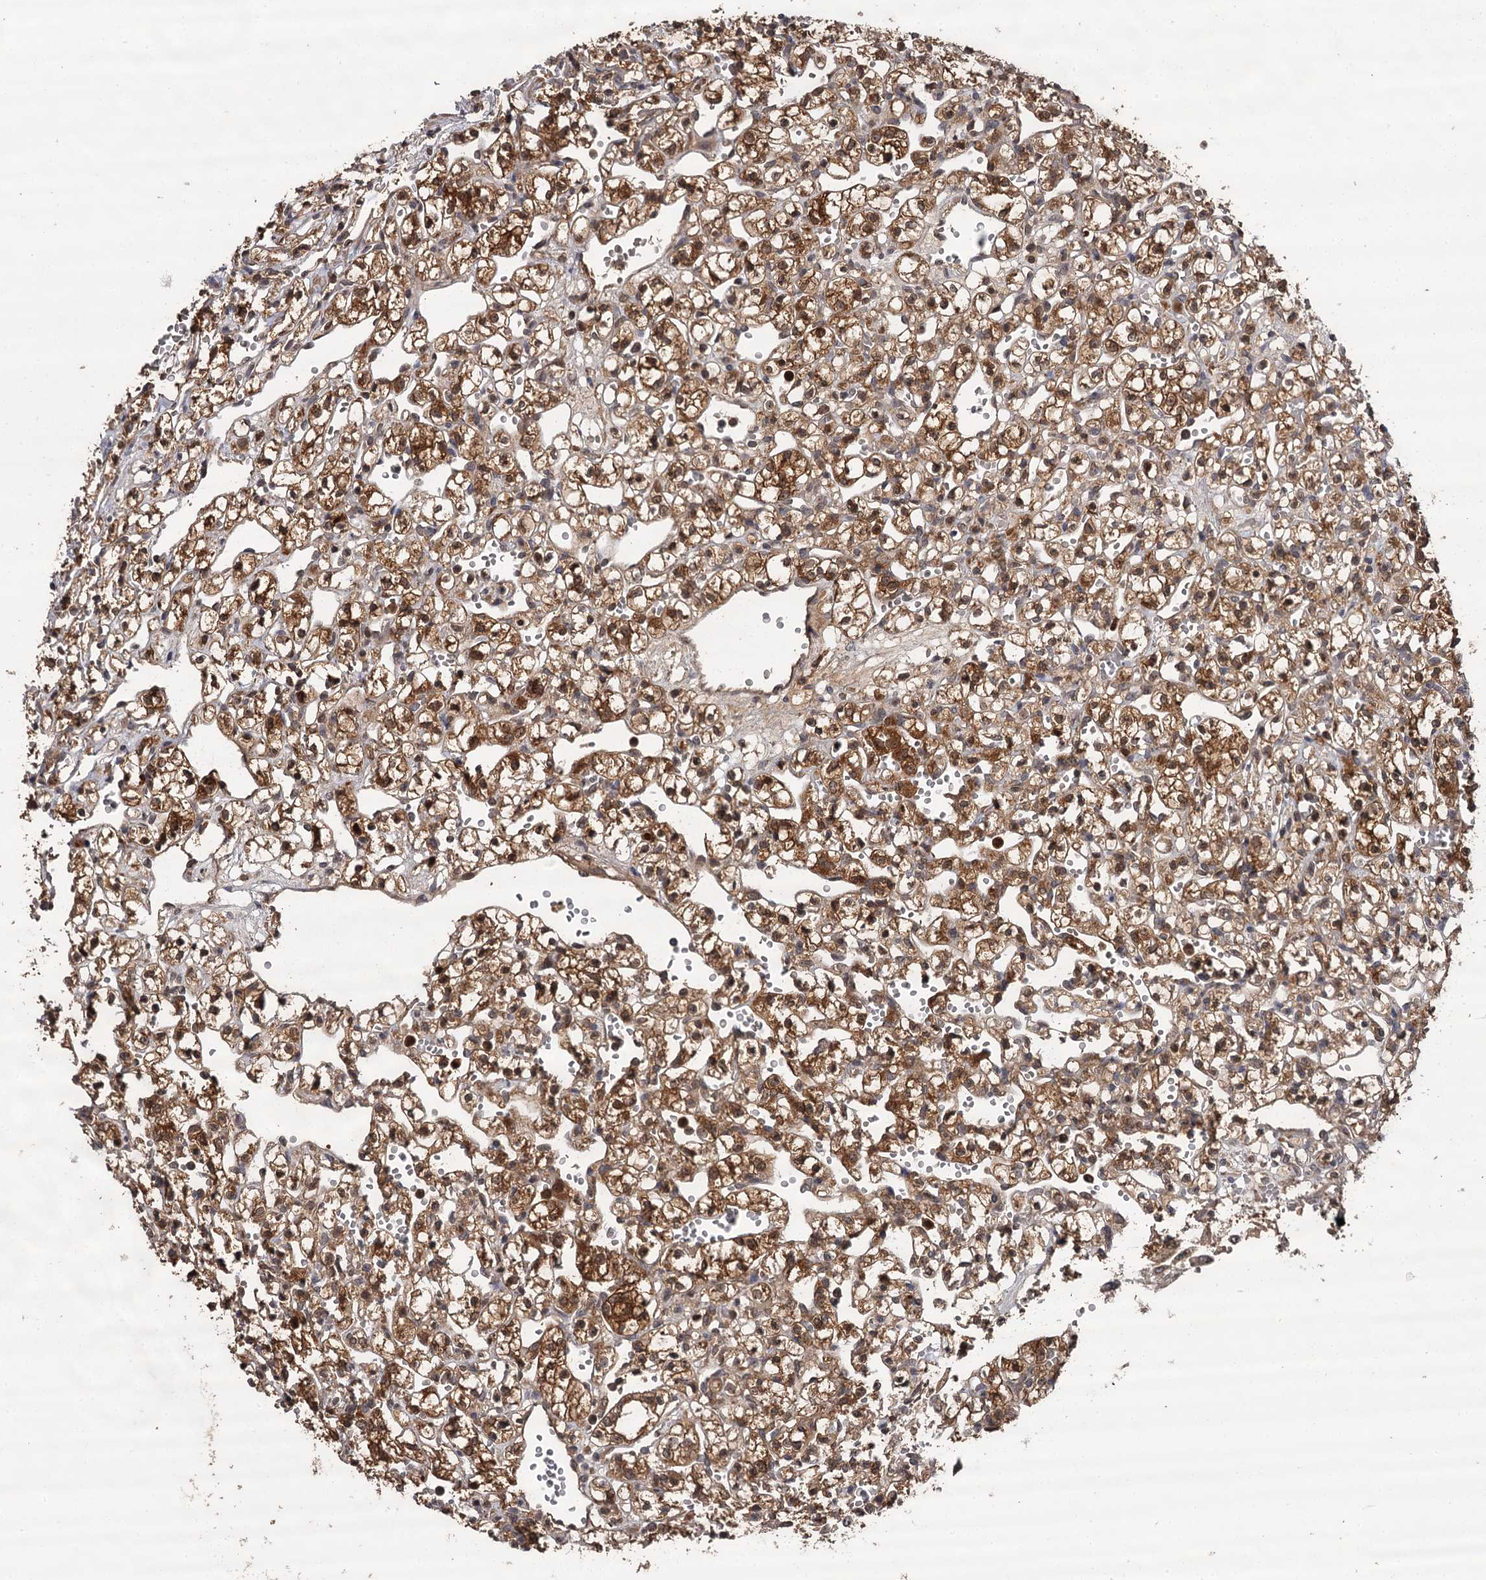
{"staining": {"intensity": "moderate", "quantity": "25%-75%", "location": "cytoplasmic/membranous,nuclear"}, "tissue": "renal cancer", "cell_type": "Tumor cells", "image_type": "cancer", "snomed": [{"axis": "morphology", "description": "Adenocarcinoma, NOS"}, {"axis": "topography", "description": "Kidney"}], "caption": "Approximately 25%-75% of tumor cells in human renal cancer (adenocarcinoma) demonstrate moderate cytoplasmic/membranous and nuclear protein expression as visualized by brown immunohistochemical staining.", "gene": "TTC12", "patient": {"sex": "female", "age": 59}}